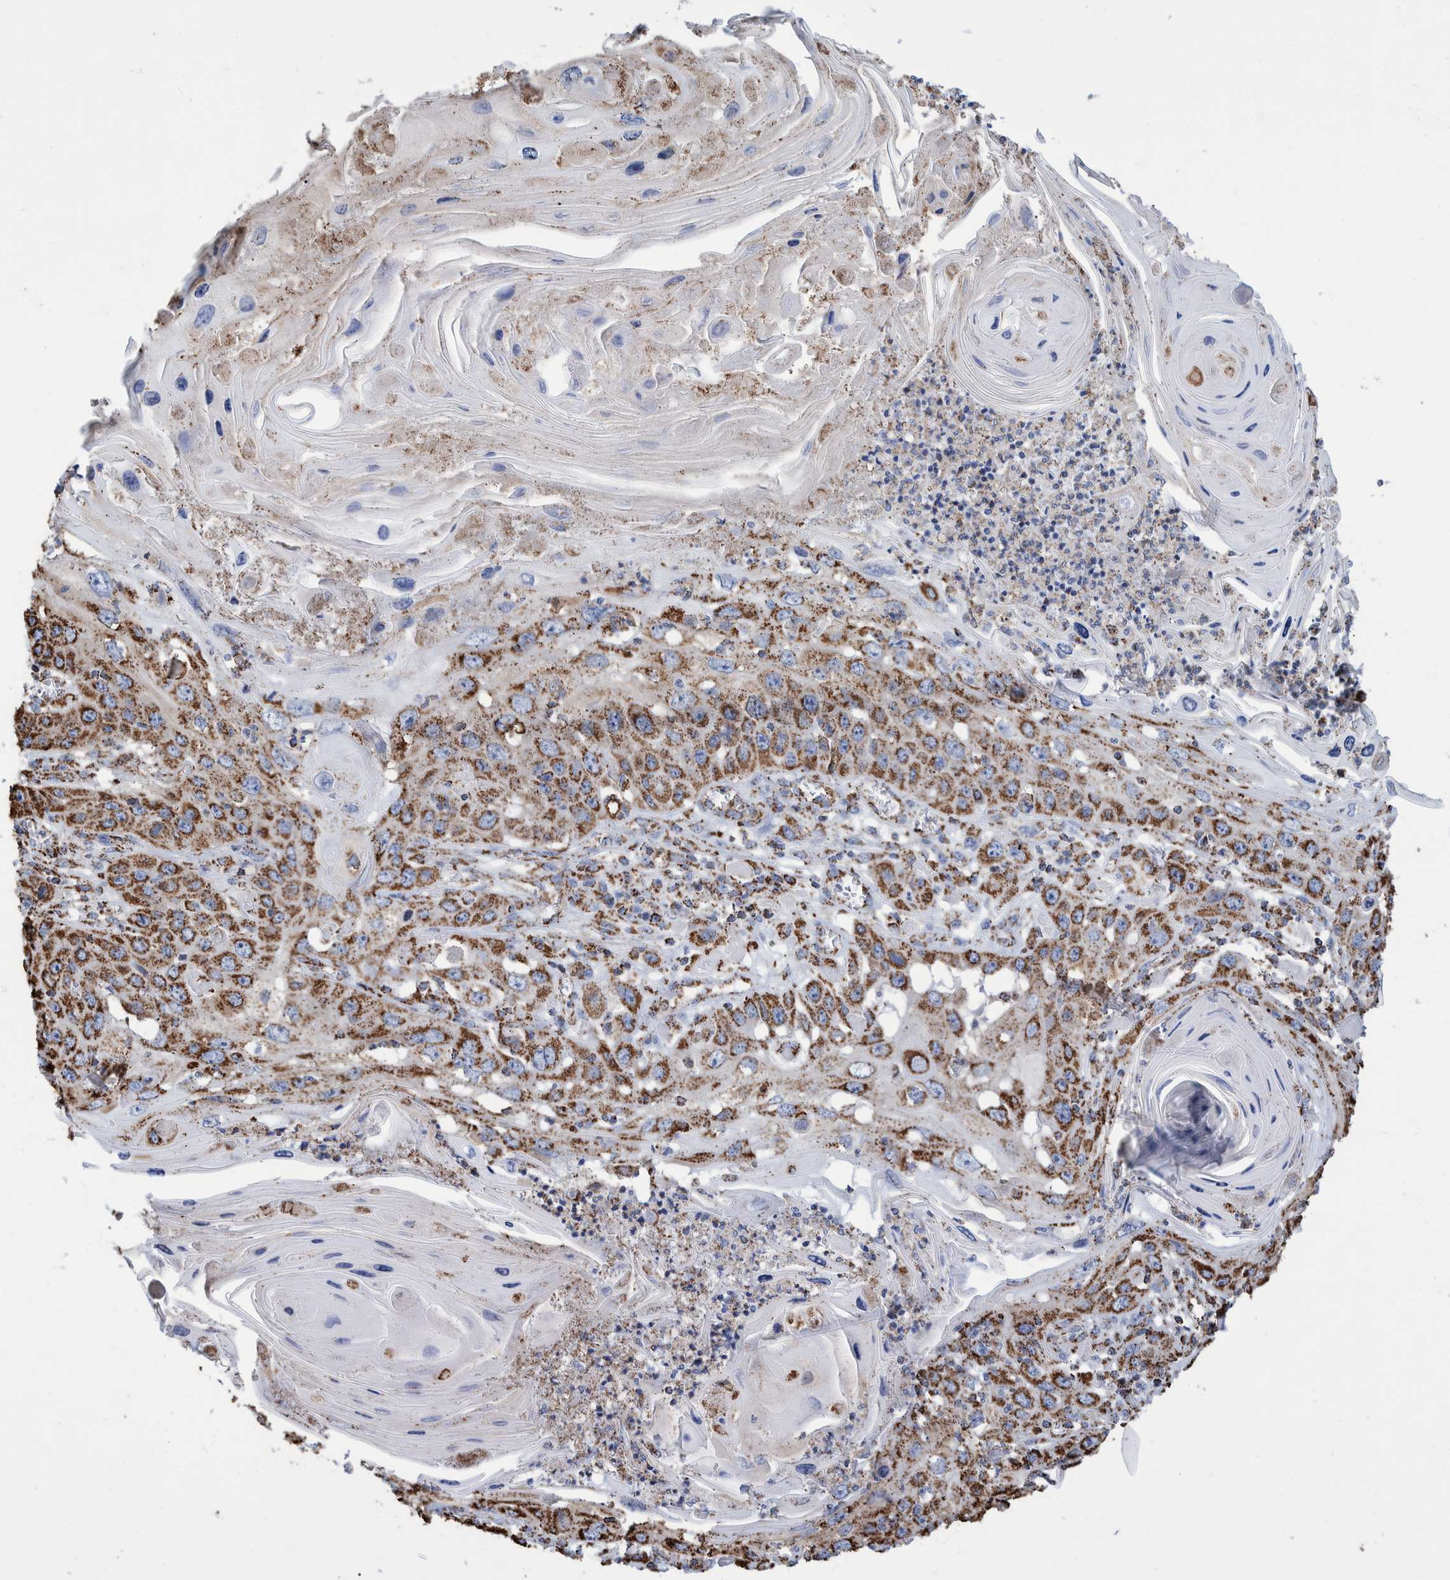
{"staining": {"intensity": "strong", "quantity": ">75%", "location": "cytoplasmic/membranous"}, "tissue": "skin cancer", "cell_type": "Tumor cells", "image_type": "cancer", "snomed": [{"axis": "morphology", "description": "Squamous cell carcinoma, NOS"}, {"axis": "topography", "description": "Skin"}], "caption": "Brown immunohistochemical staining in skin cancer (squamous cell carcinoma) demonstrates strong cytoplasmic/membranous expression in about >75% of tumor cells.", "gene": "VPS26C", "patient": {"sex": "male", "age": 55}}